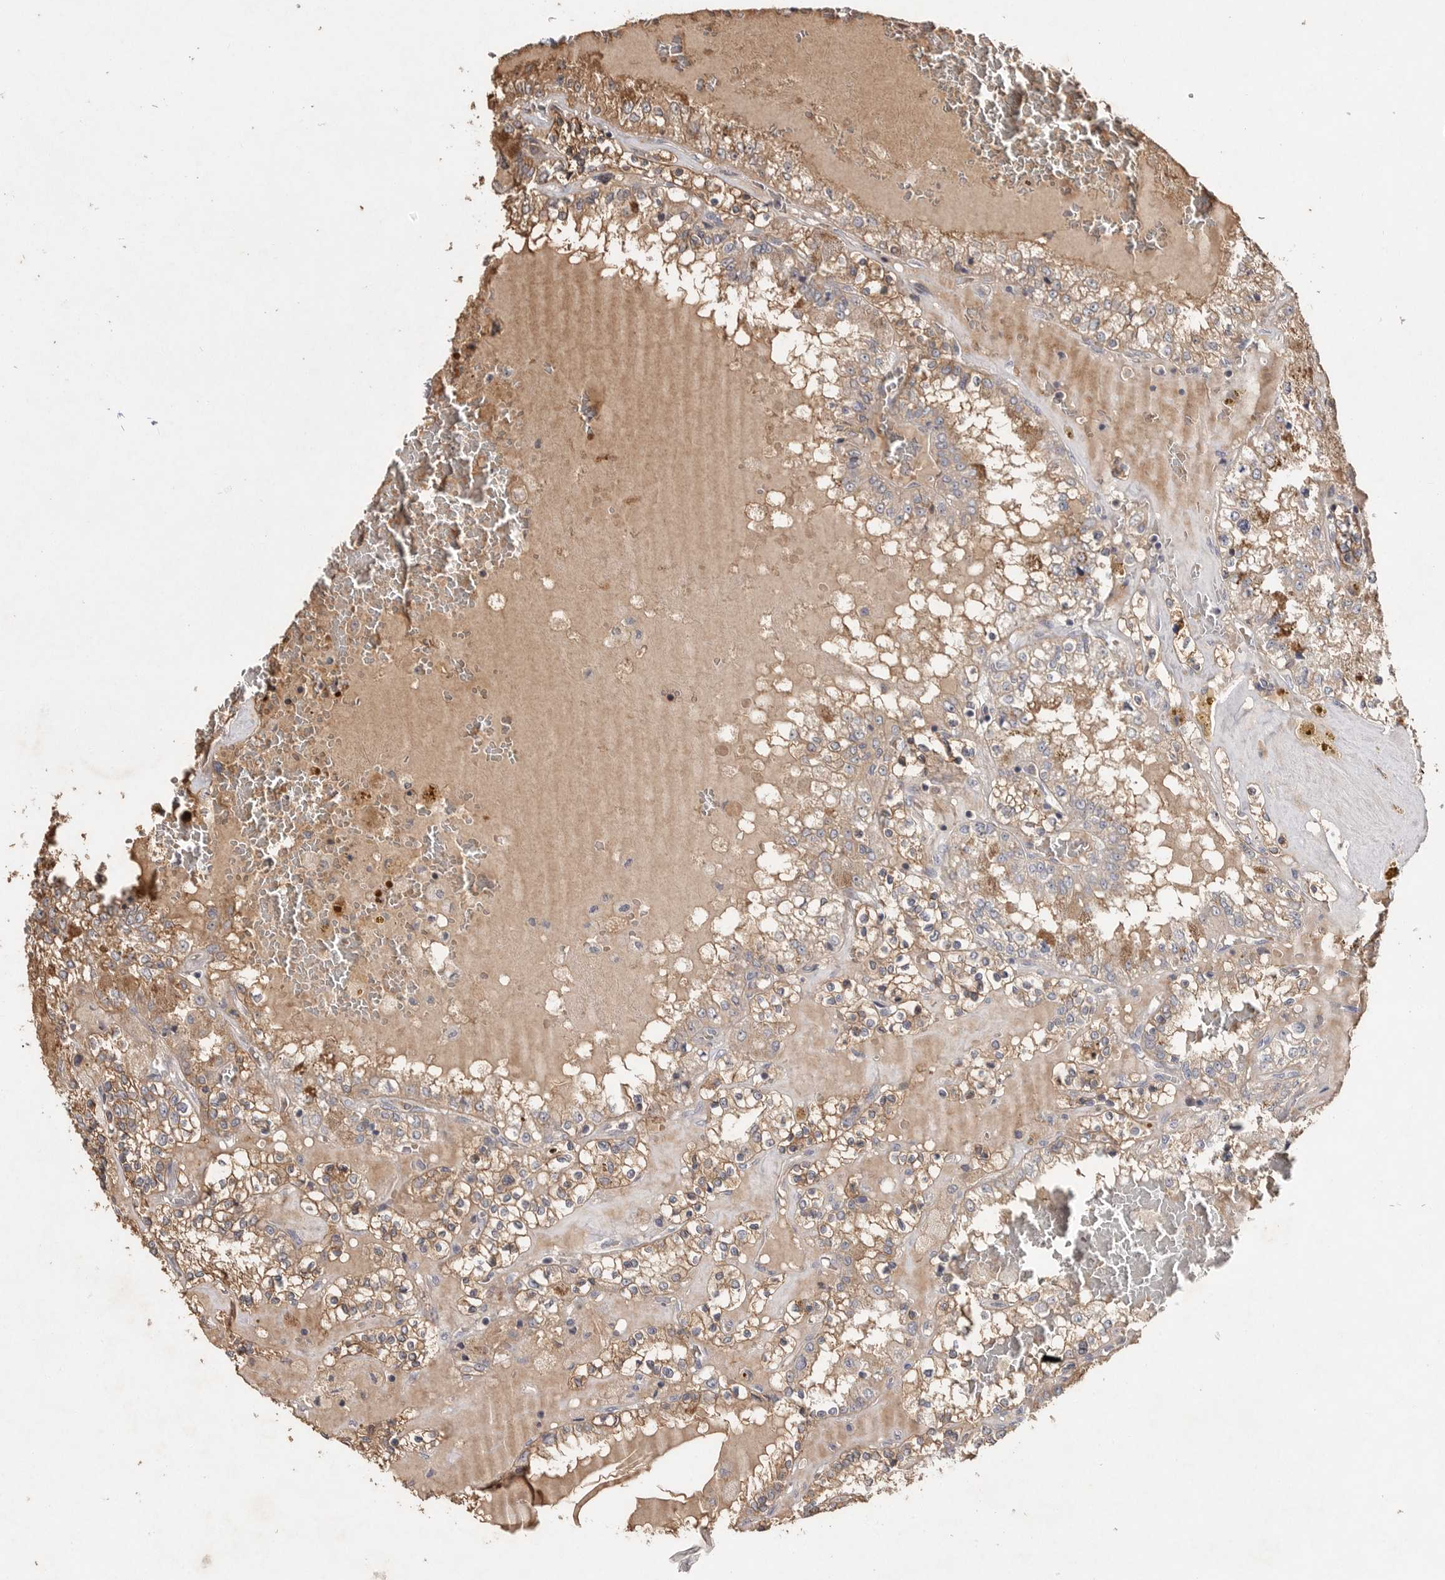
{"staining": {"intensity": "weak", "quantity": "25%-75%", "location": "cytoplasmic/membranous"}, "tissue": "renal cancer", "cell_type": "Tumor cells", "image_type": "cancer", "snomed": [{"axis": "morphology", "description": "Adenocarcinoma, NOS"}, {"axis": "topography", "description": "Kidney"}], "caption": "A low amount of weak cytoplasmic/membranous positivity is seen in about 25%-75% of tumor cells in renal adenocarcinoma tissue. The protein of interest is shown in brown color, while the nuclei are stained blue.", "gene": "VN1R4", "patient": {"sex": "female", "age": 56}}